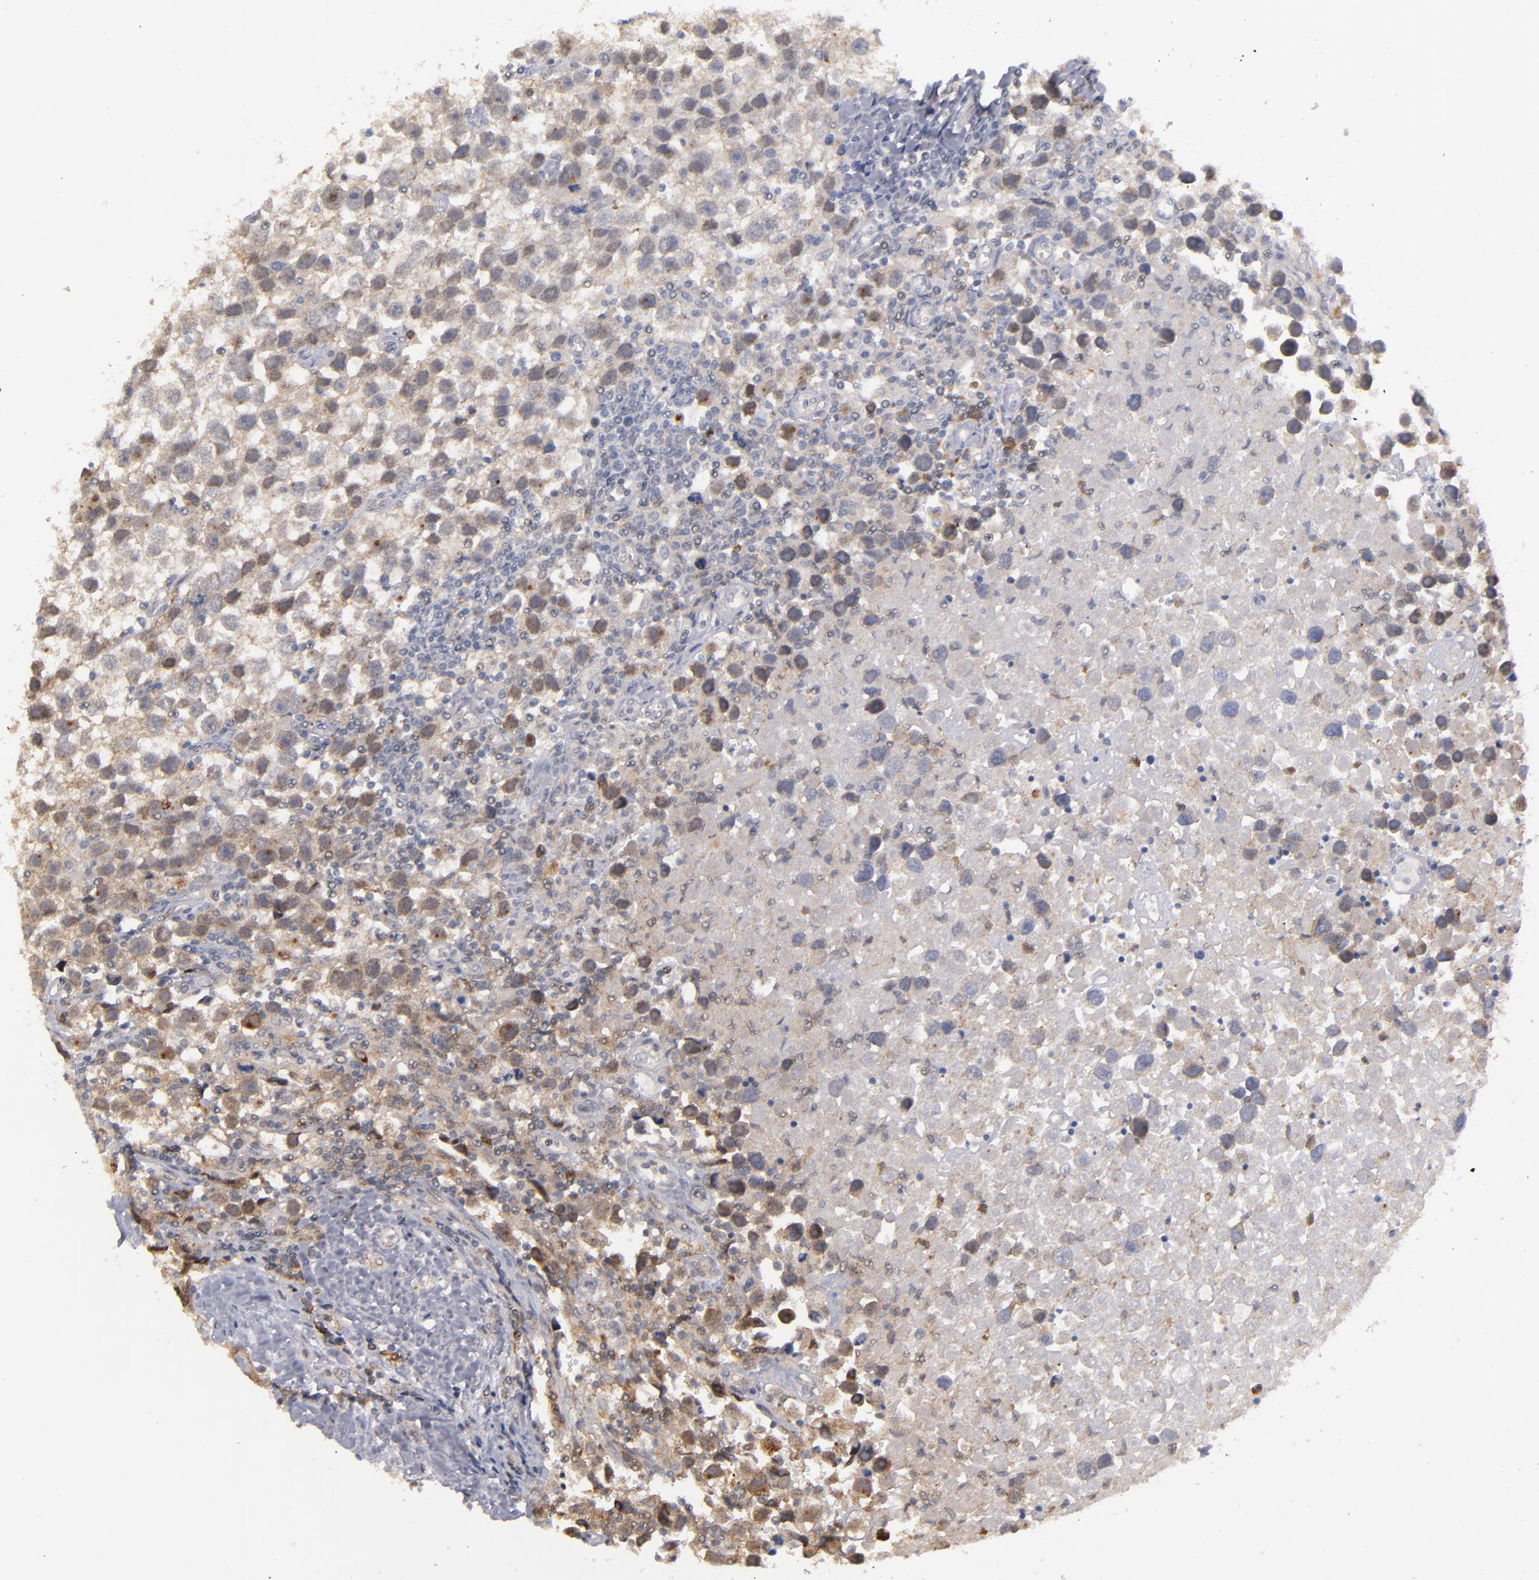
{"staining": {"intensity": "moderate", "quantity": "<25%", "location": "cytoplasmic/membranous"}, "tissue": "testis cancer", "cell_type": "Tumor cells", "image_type": "cancer", "snomed": [{"axis": "morphology", "description": "Seminoma, NOS"}, {"axis": "topography", "description": "Testis"}], "caption": "Brown immunohistochemical staining in seminoma (testis) shows moderate cytoplasmic/membranous positivity in about <25% of tumor cells.", "gene": "STX3", "patient": {"sex": "male", "age": 43}}